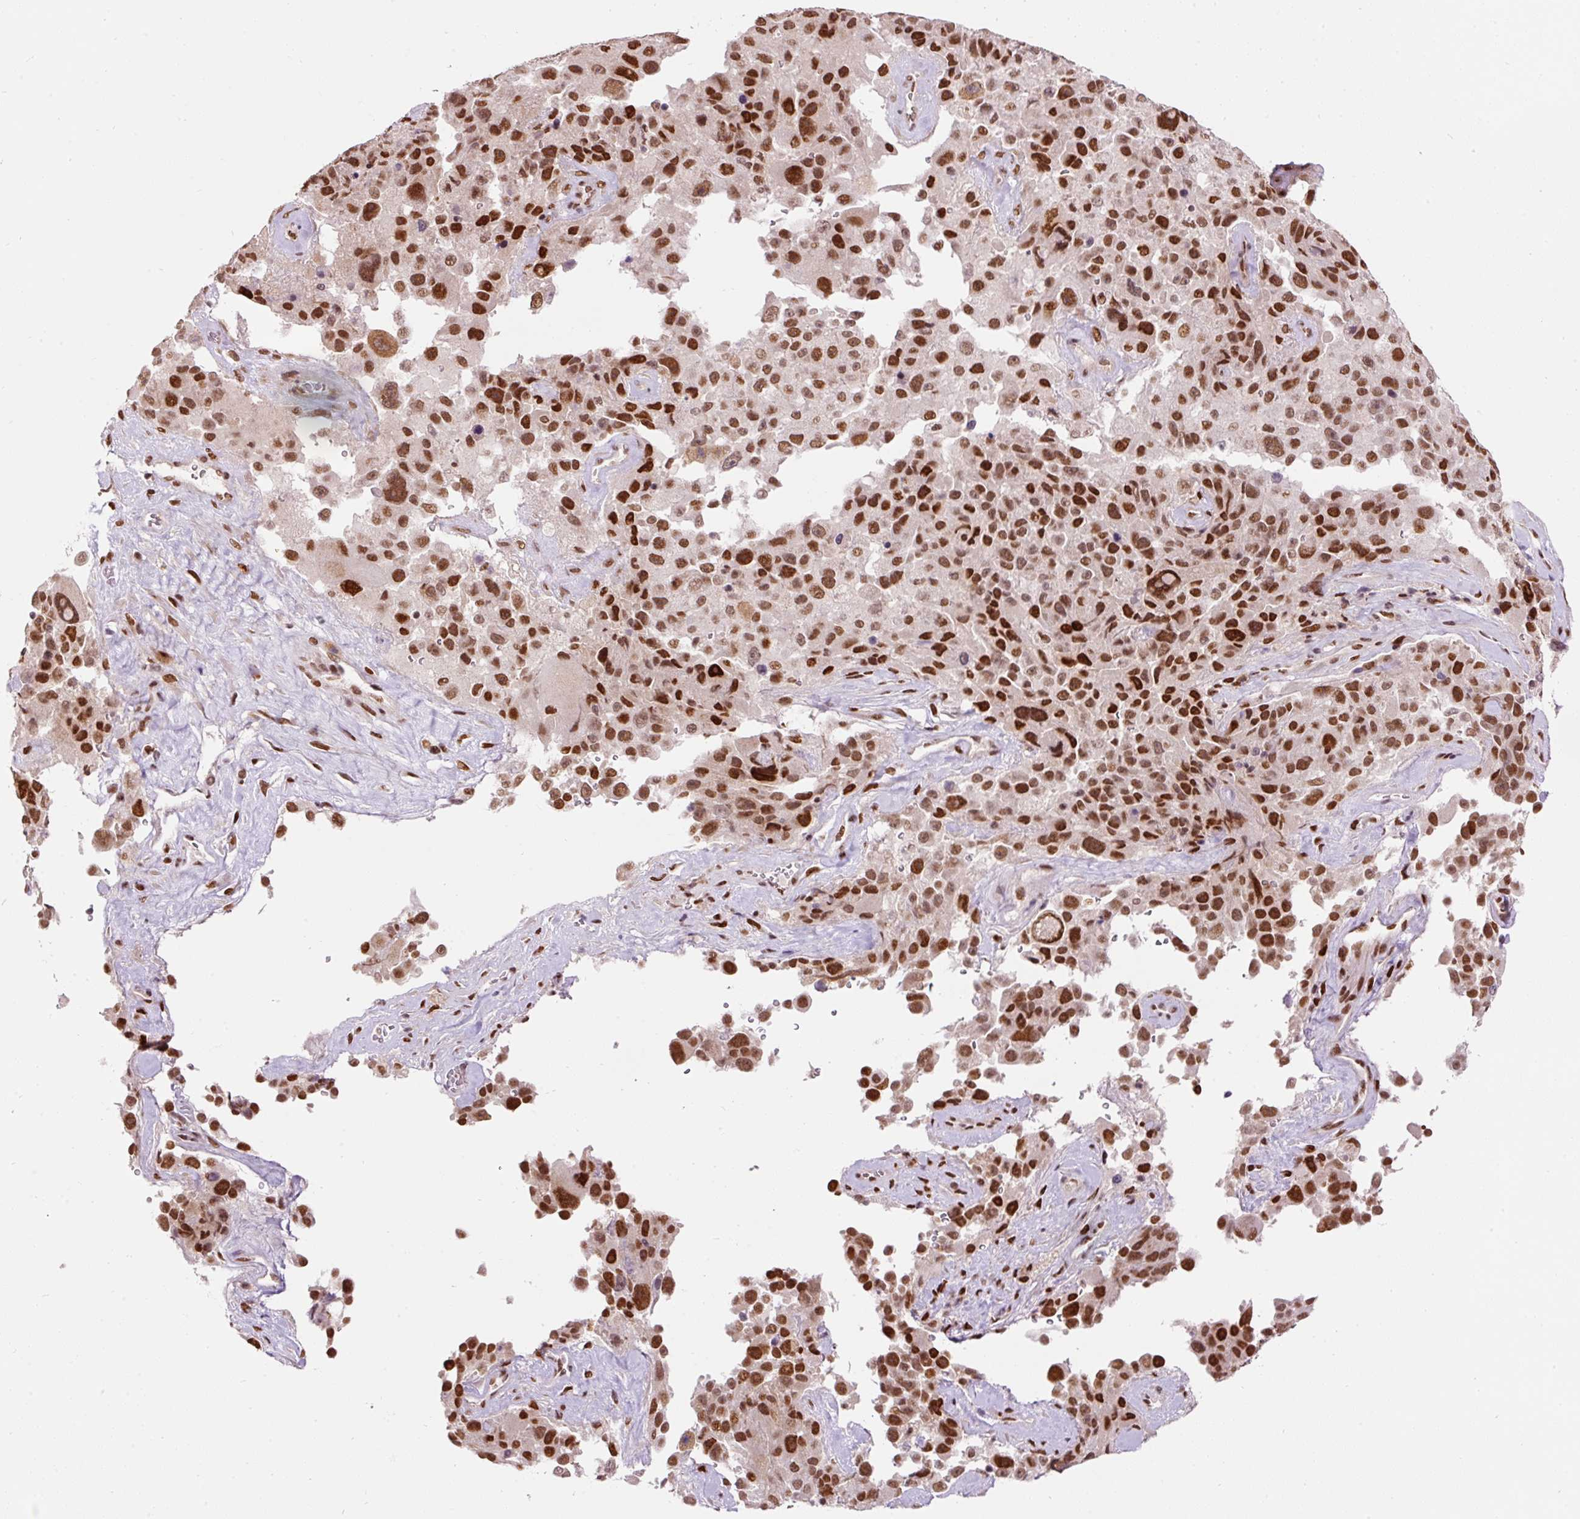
{"staining": {"intensity": "strong", "quantity": ">75%", "location": "nuclear"}, "tissue": "melanoma", "cell_type": "Tumor cells", "image_type": "cancer", "snomed": [{"axis": "morphology", "description": "Malignant melanoma, Metastatic site"}, {"axis": "topography", "description": "Lymph node"}], "caption": "A brown stain highlights strong nuclear positivity of a protein in melanoma tumor cells.", "gene": "HNRNPC", "patient": {"sex": "male", "age": 62}}